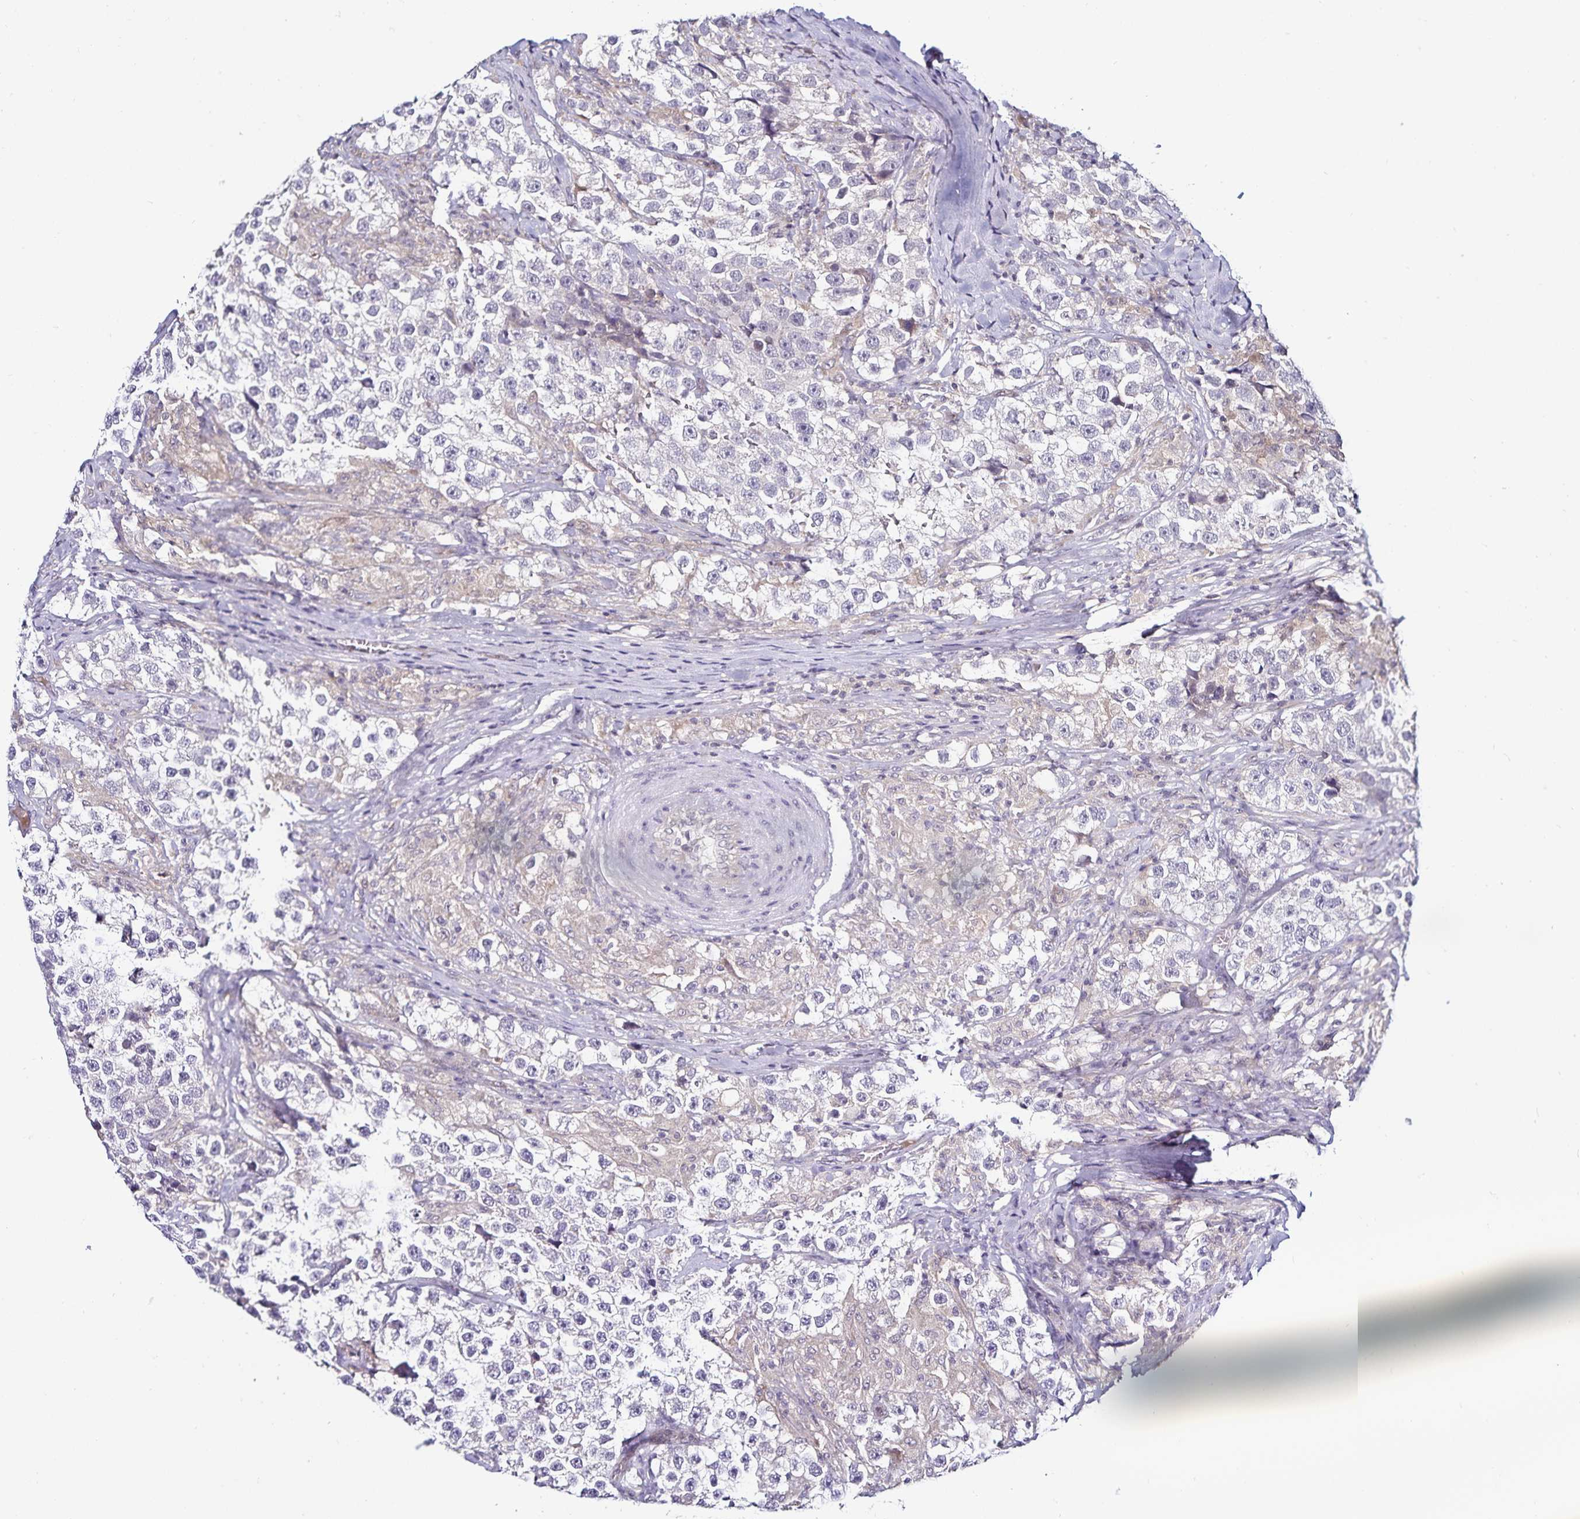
{"staining": {"intensity": "negative", "quantity": "none", "location": "none"}, "tissue": "testis cancer", "cell_type": "Tumor cells", "image_type": "cancer", "snomed": [{"axis": "morphology", "description": "Seminoma, NOS"}, {"axis": "topography", "description": "Testis"}], "caption": "Human seminoma (testis) stained for a protein using IHC shows no positivity in tumor cells.", "gene": "ACSL5", "patient": {"sex": "male", "age": 46}}